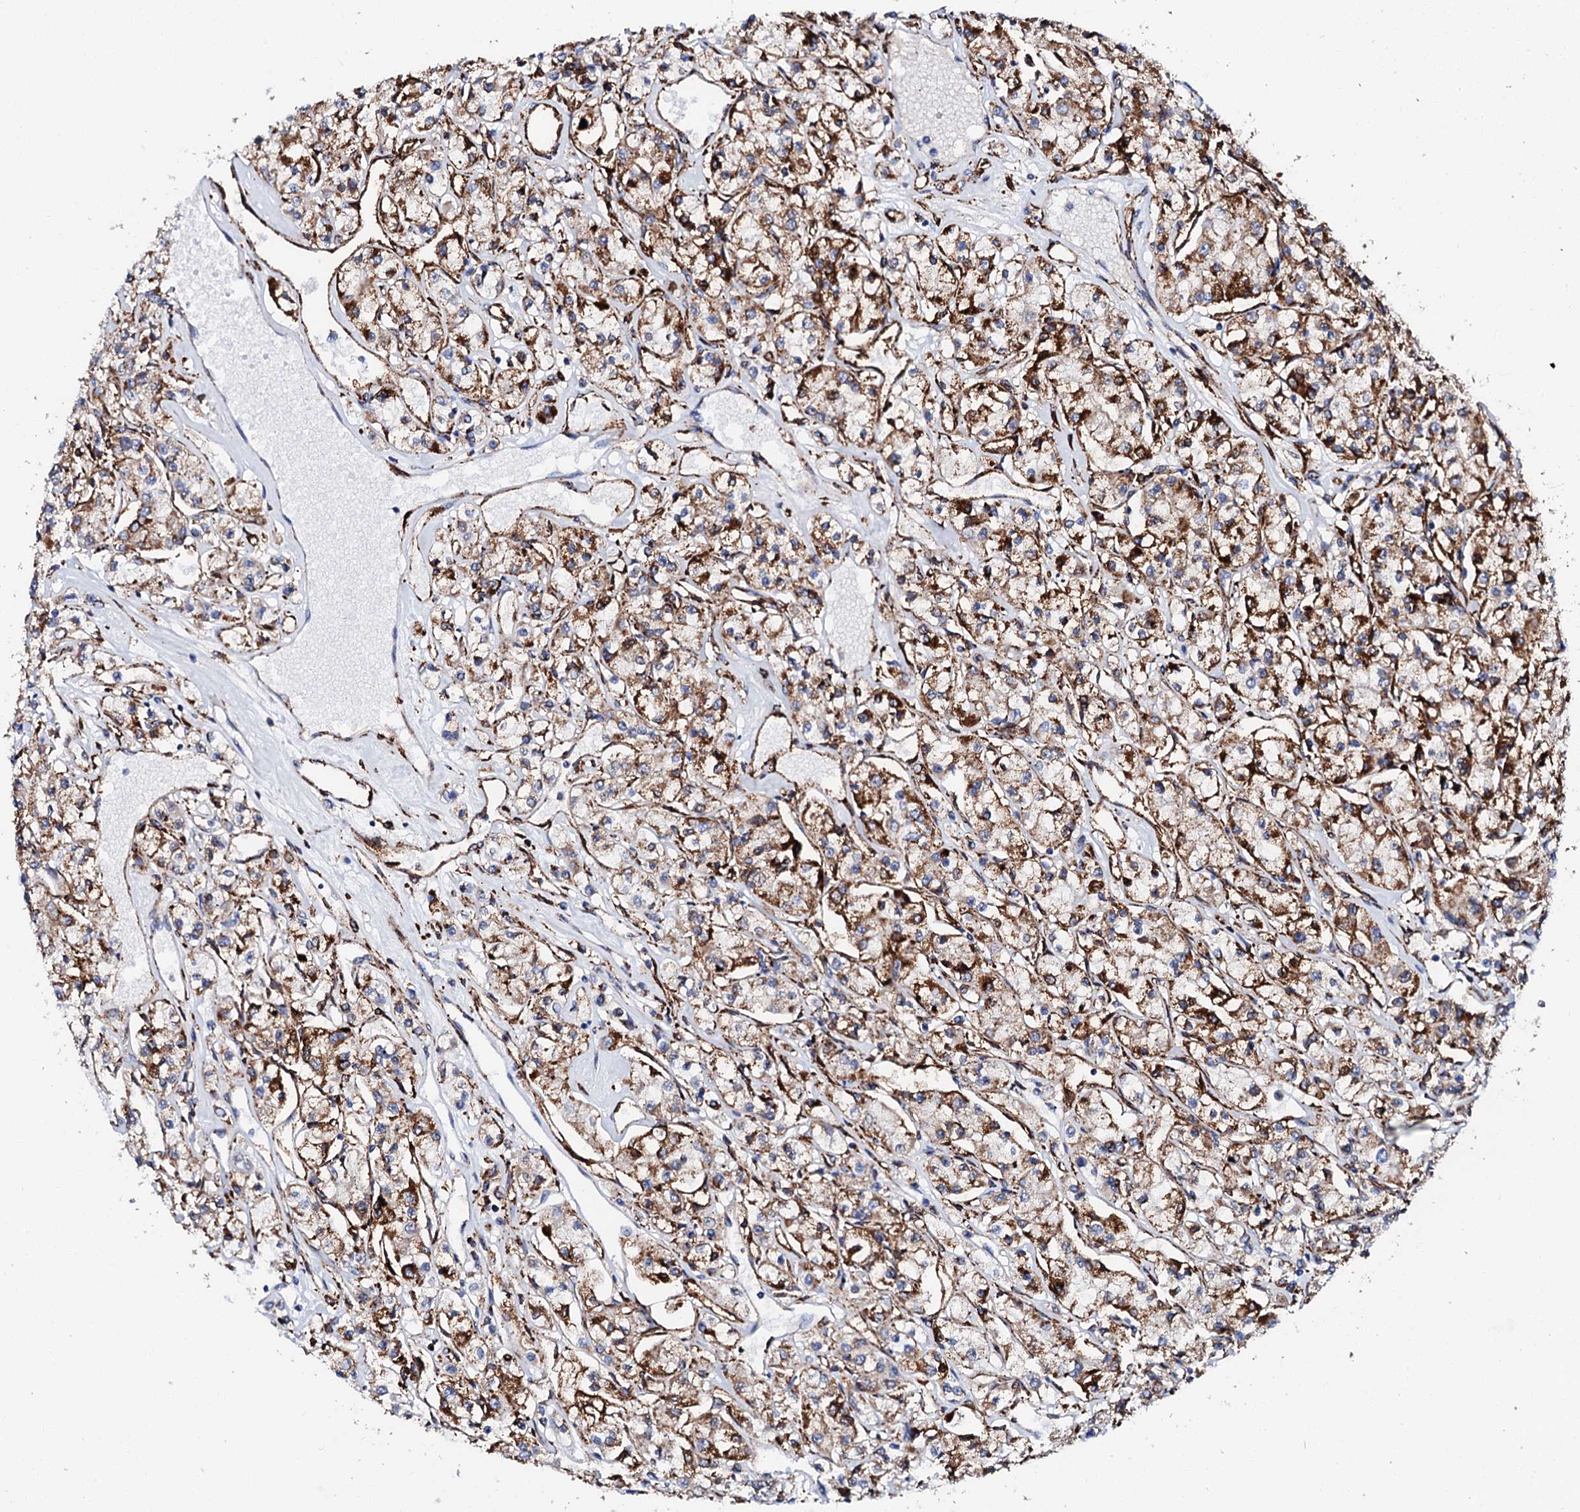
{"staining": {"intensity": "strong", "quantity": "25%-75%", "location": "cytoplasmic/membranous"}, "tissue": "renal cancer", "cell_type": "Tumor cells", "image_type": "cancer", "snomed": [{"axis": "morphology", "description": "Adenocarcinoma, NOS"}, {"axis": "topography", "description": "Kidney"}], "caption": "Immunohistochemical staining of renal adenocarcinoma reveals high levels of strong cytoplasmic/membranous positivity in about 25%-75% of tumor cells.", "gene": "MED13L", "patient": {"sex": "female", "age": 59}}